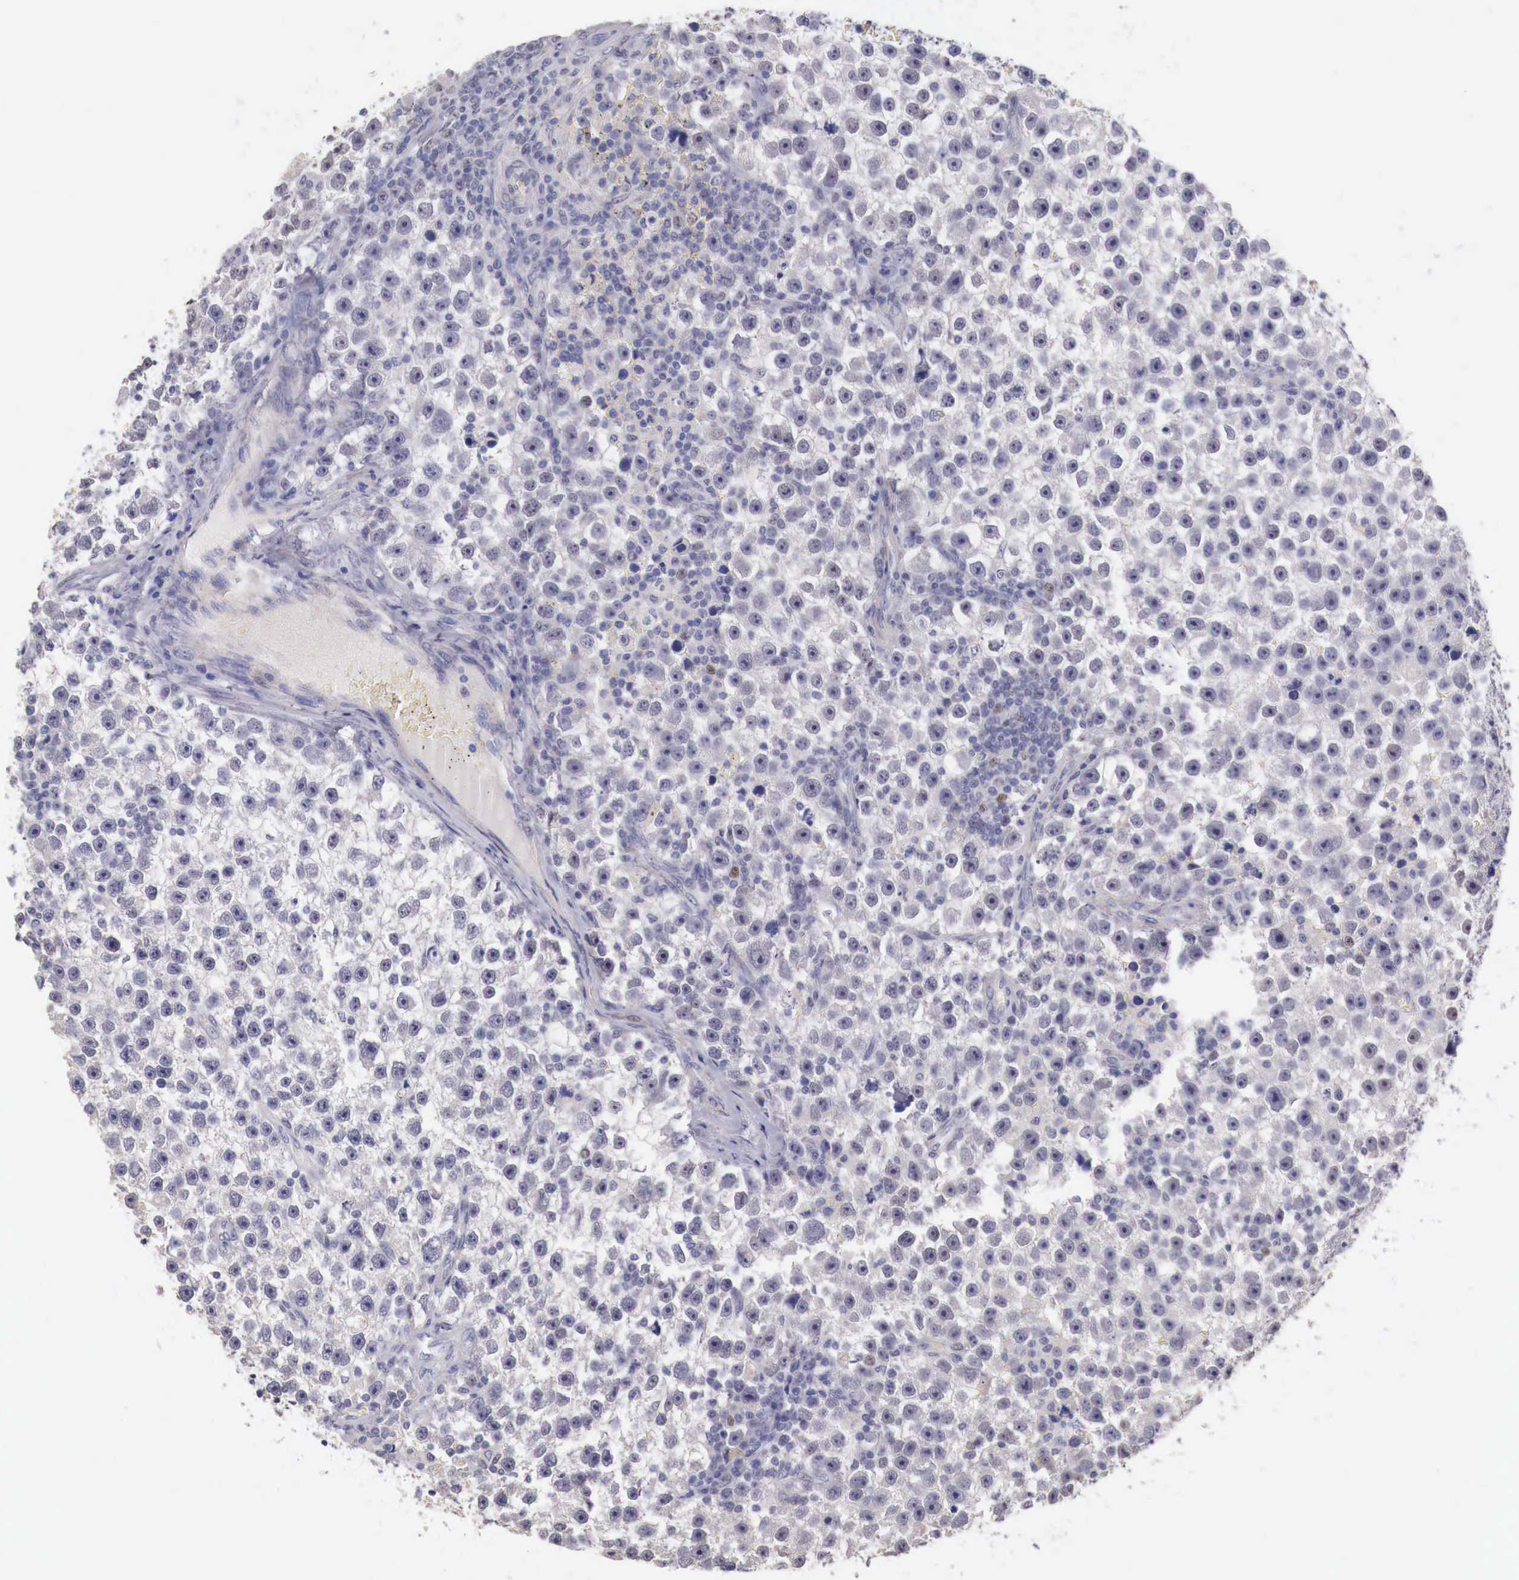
{"staining": {"intensity": "negative", "quantity": "none", "location": "none"}, "tissue": "testis cancer", "cell_type": "Tumor cells", "image_type": "cancer", "snomed": [{"axis": "morphology", "description": "Seminoma, NOS"}, {"axis": "topography", "description": "Testis"}], "caption": "Immunohistochemistry of testis seminoma exhibits no positivity in tumor cells. The staining was performed using DAB (3,3'-diaminobenzidine) to visualize the protein expression in brown, while the nuclei were stained in blue with hematoxylin (Magnification: 20x).", "gene": "ENOX2", "patient": {"sex": "male", "age": 33}}